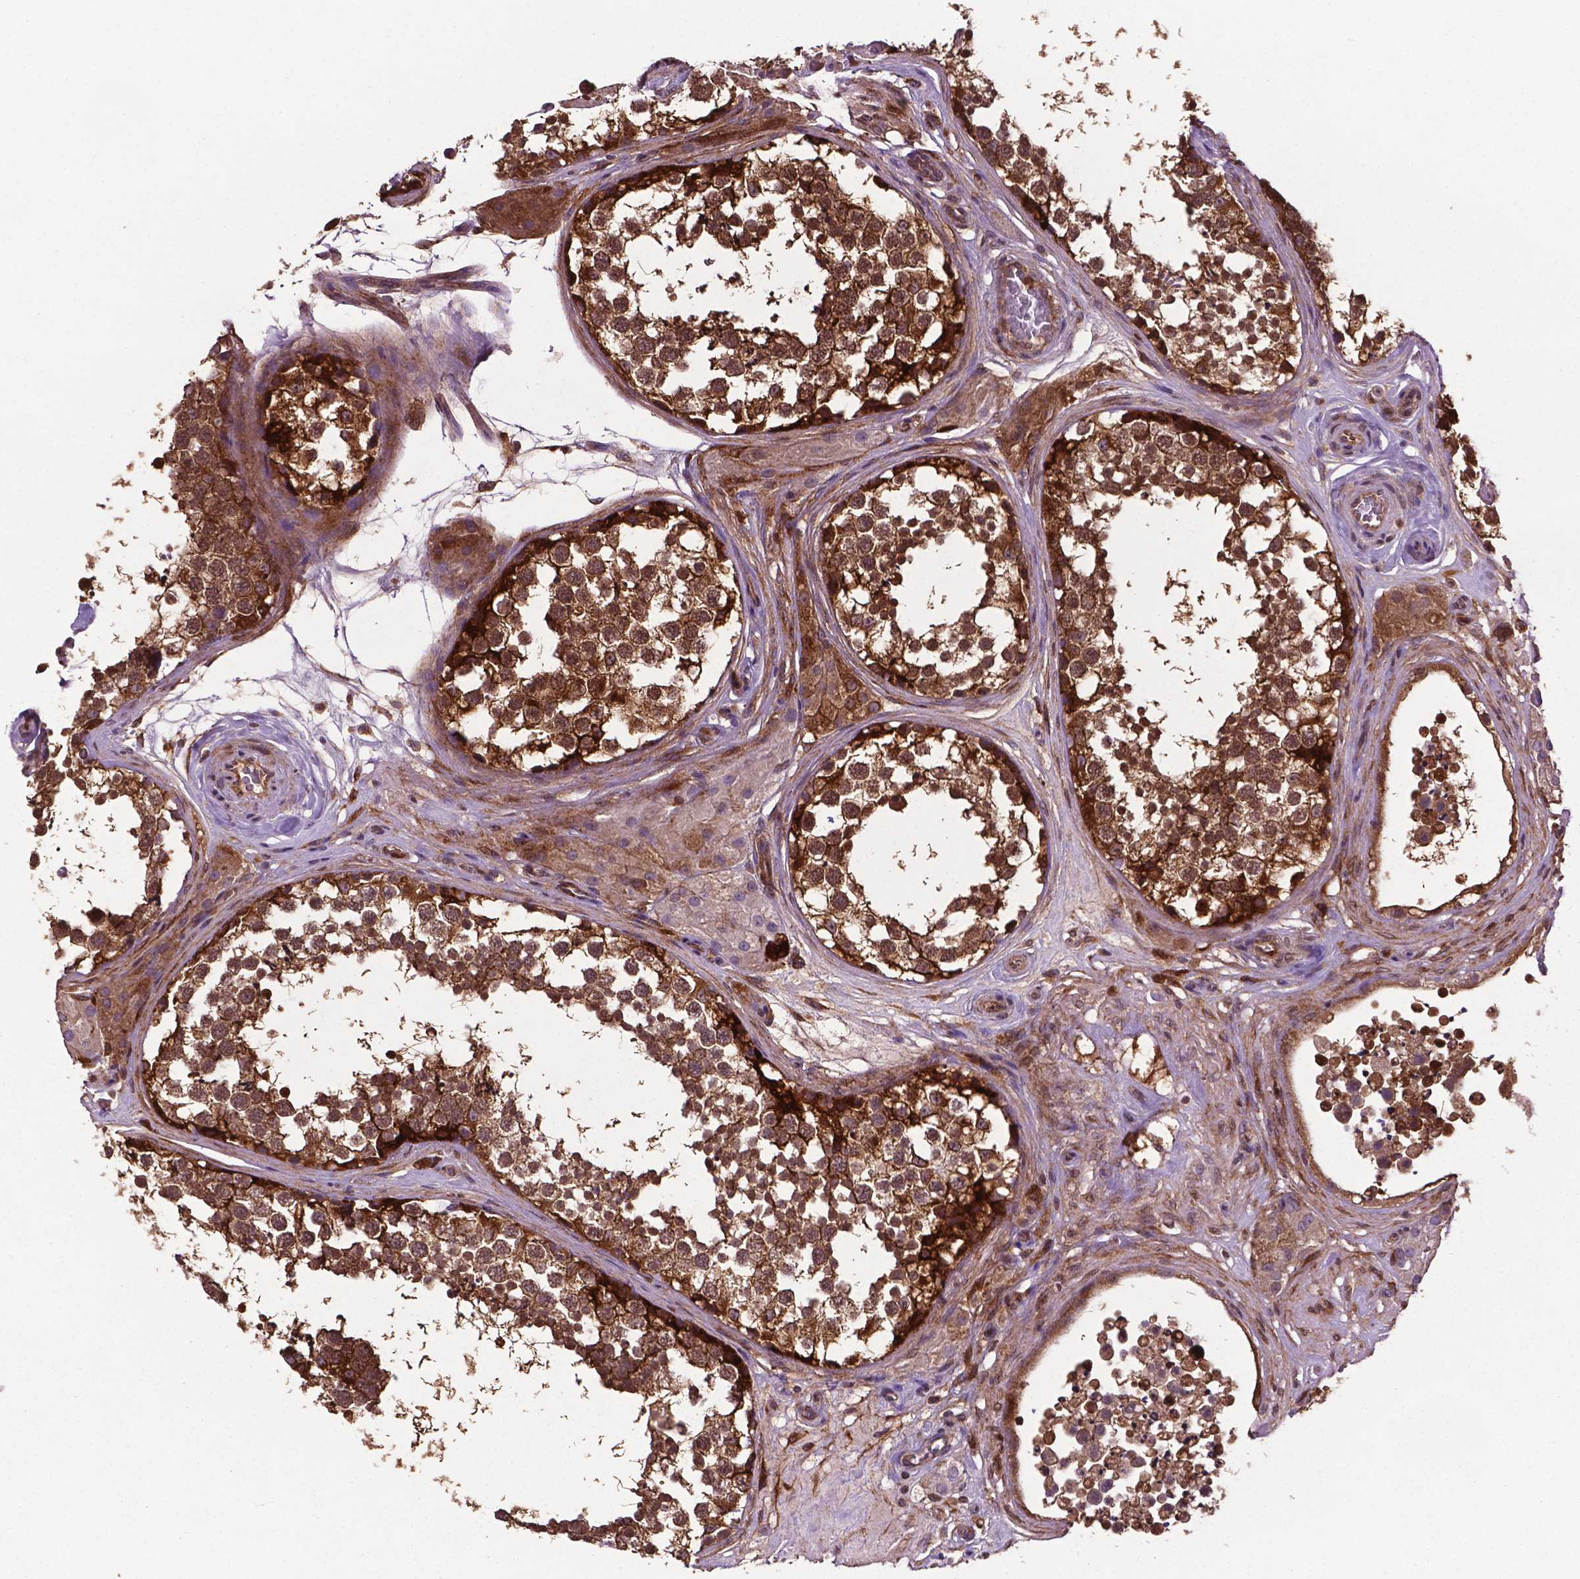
{"staining": {"intensity": "strong", "quantity": ">75%", "location": "cytoplasmic/membranous"}, "tissue": "testis", "cell_type": "Cells in seminiferous ducts", "image_type": "normal", "snomed": [{"axis": "morphology", "description": "Normal tissue, NOS"}, {"axis": "morphology", "description": "Seminoma, NOS"}, {"axis": "topography", "description": "Testis"}], "caption": "Immunohistochemical staining of normal testis shows high levels of strong cytoplasmic/membranous expression in approximately >75% of cells in seminiferous ducts. (DAB (3,3'-diaminobenzidine) IHC, brown staining for protein, blue staining for nuclei).", "gene": "SMAD3", "patient": {"sex": "male", "age": 65}}